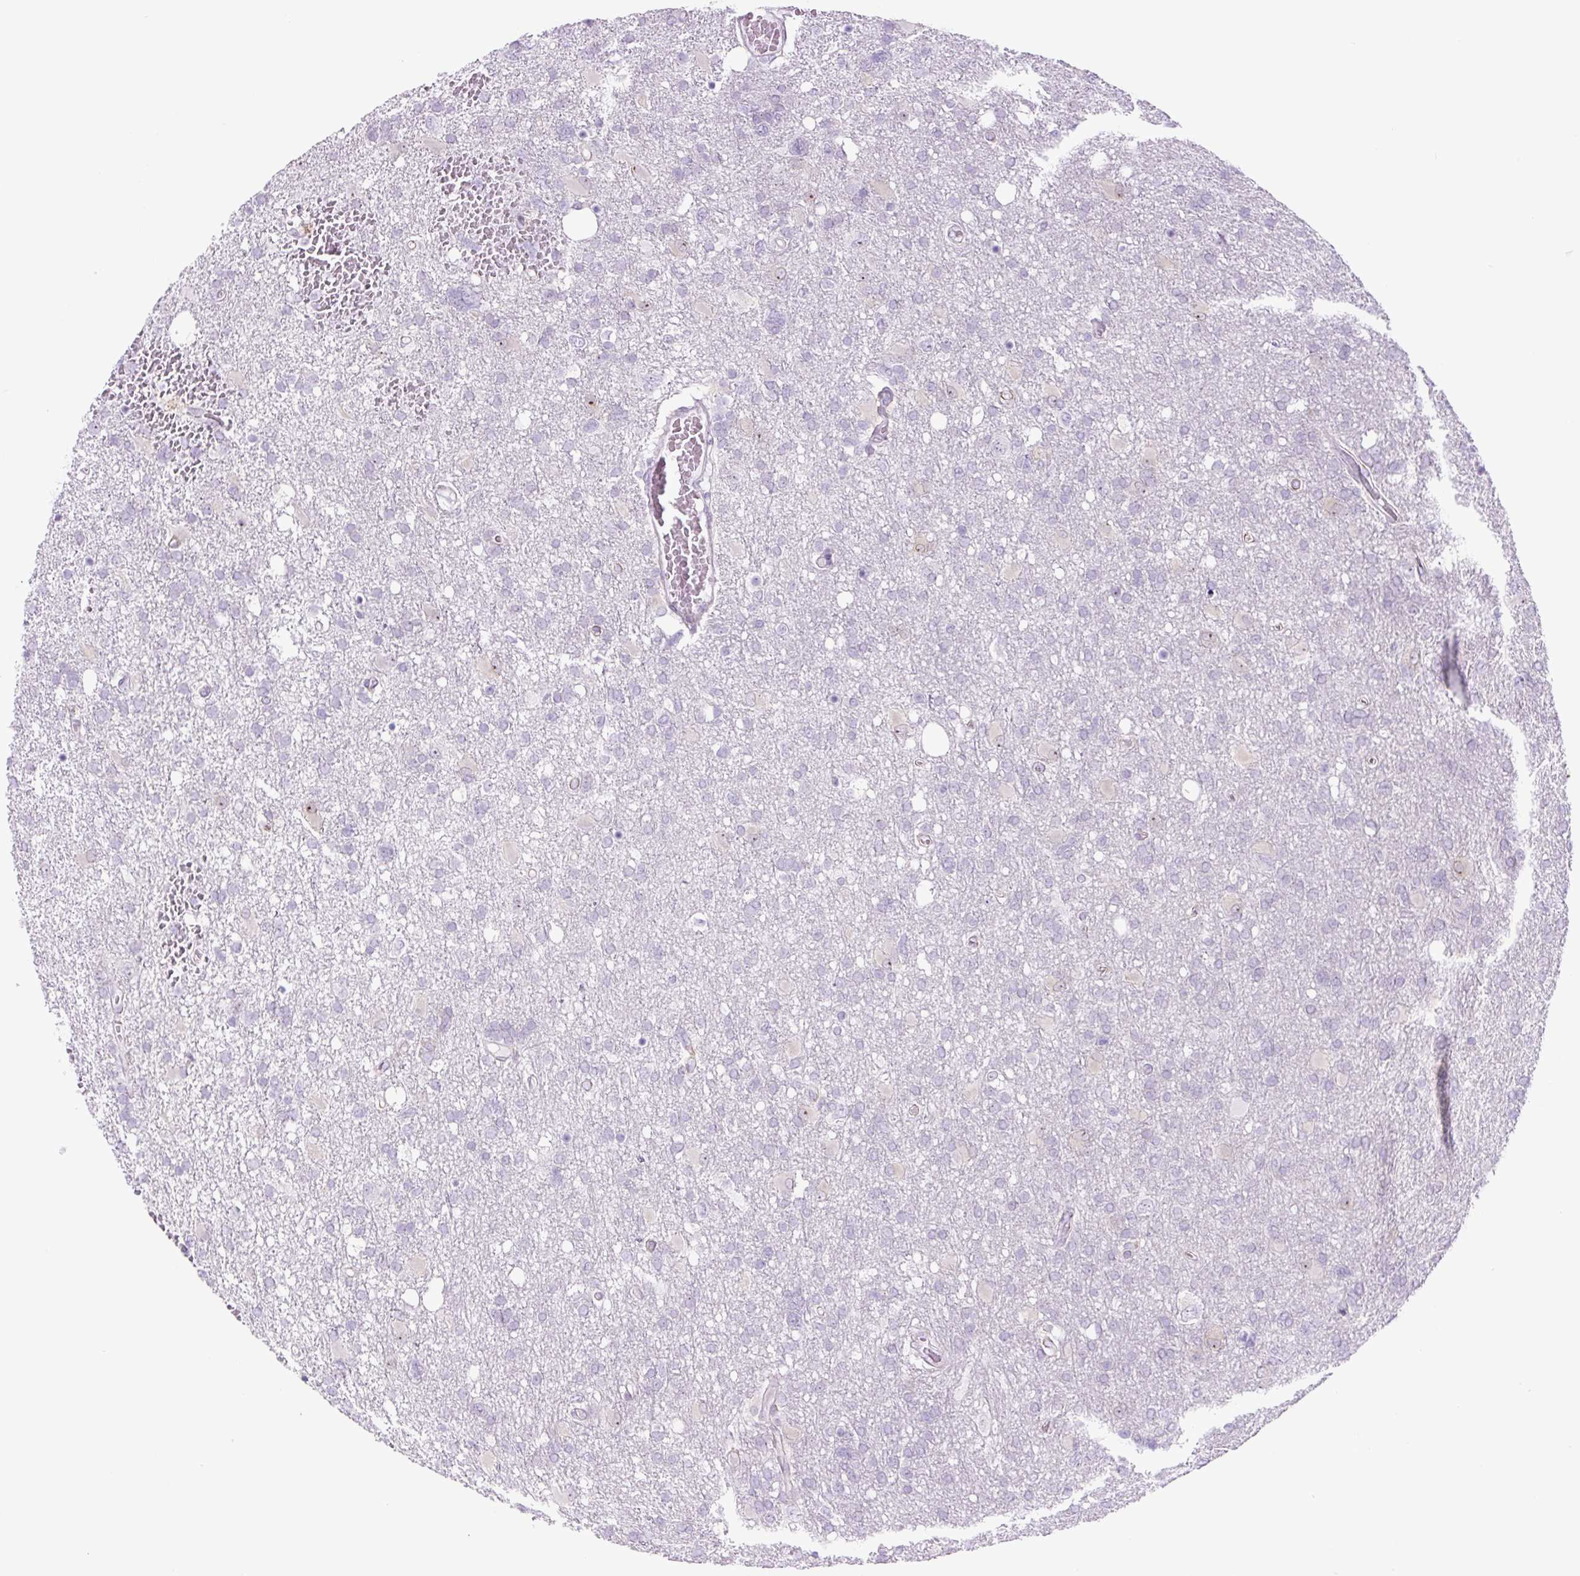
{"staining": {"intensity": "negative", "quantity": "none", "location": "none"}, "tissue": "glioma", "cell_type": "Tumor cells", "image_type": "cancer", "snomed": [{"axis": "morphology", "description": "Glioma, malignant, High grade"}, {"axis": "topography", "description": "Brain"}], "caption": "This is a photomicrograph of immunohistochemistry staining of glioma, which shows no staining in tumor cells. Nuclei are stained in blue.", "gene": "RRS1", "patient": {"sex": "male", "age": 61}}